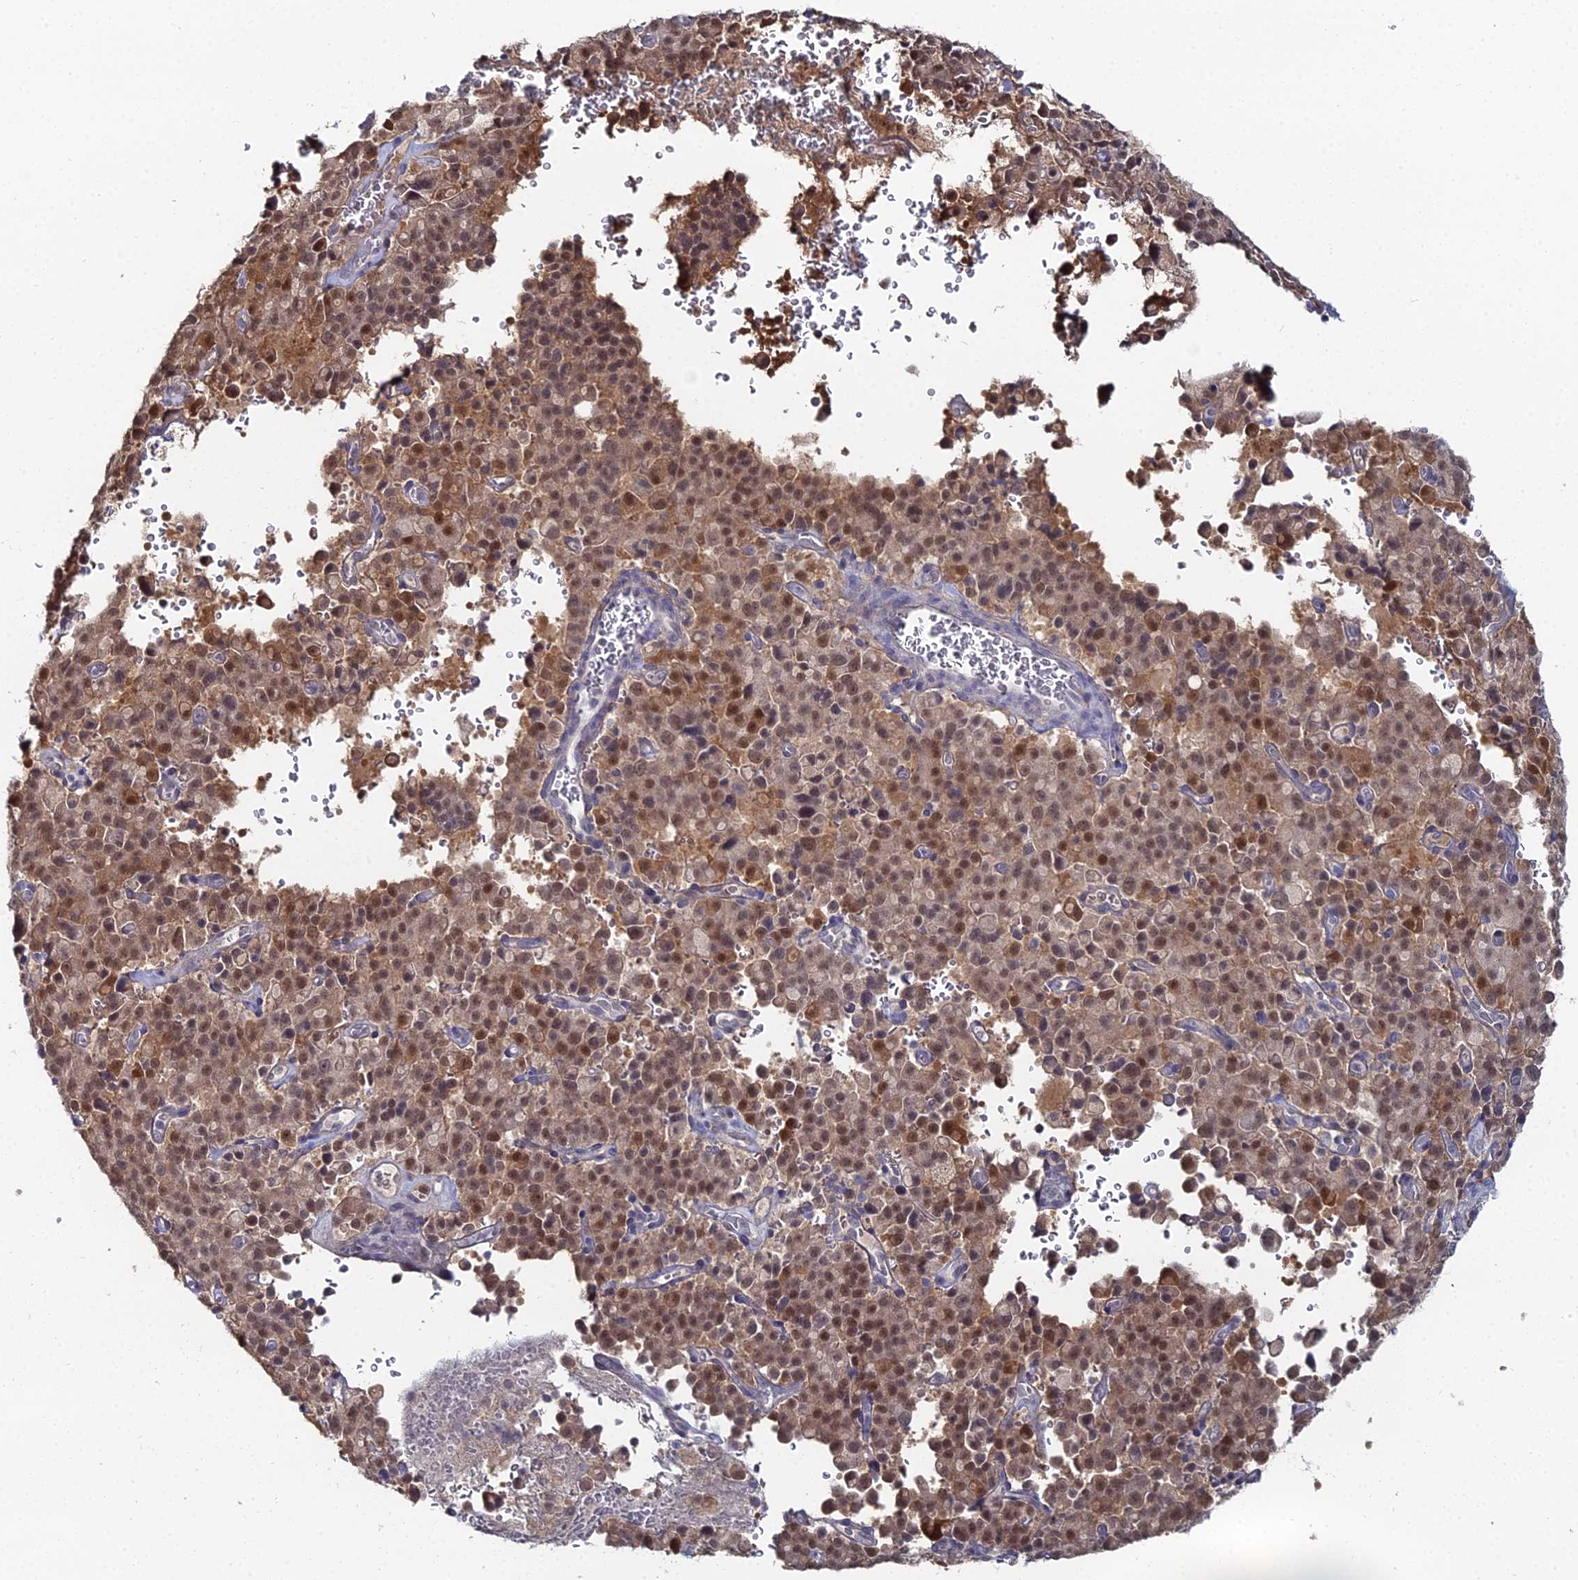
{"staining": {"intensity": "moderate", "quantity": ">75%", "location": "cytoplasmic/membranous,nuclear"}, "tissue": "pancreatic cancer", "cell_type": "Tumor cells", "image_type": "cancer", "snomed": [{"axis": "morphology", "description": "Adenocarcinoma, NOS"}, {"axis": "topography", "description": "Pancreas"}], "caption": "Pancreatic cancer (adenocarcinoma) stained for a protein displays moderate cytoplasmic/membranous and nuclear positivity in tumor cells.", "gene": "THAP4", "patient": {"sex": "male", "age": 65}}